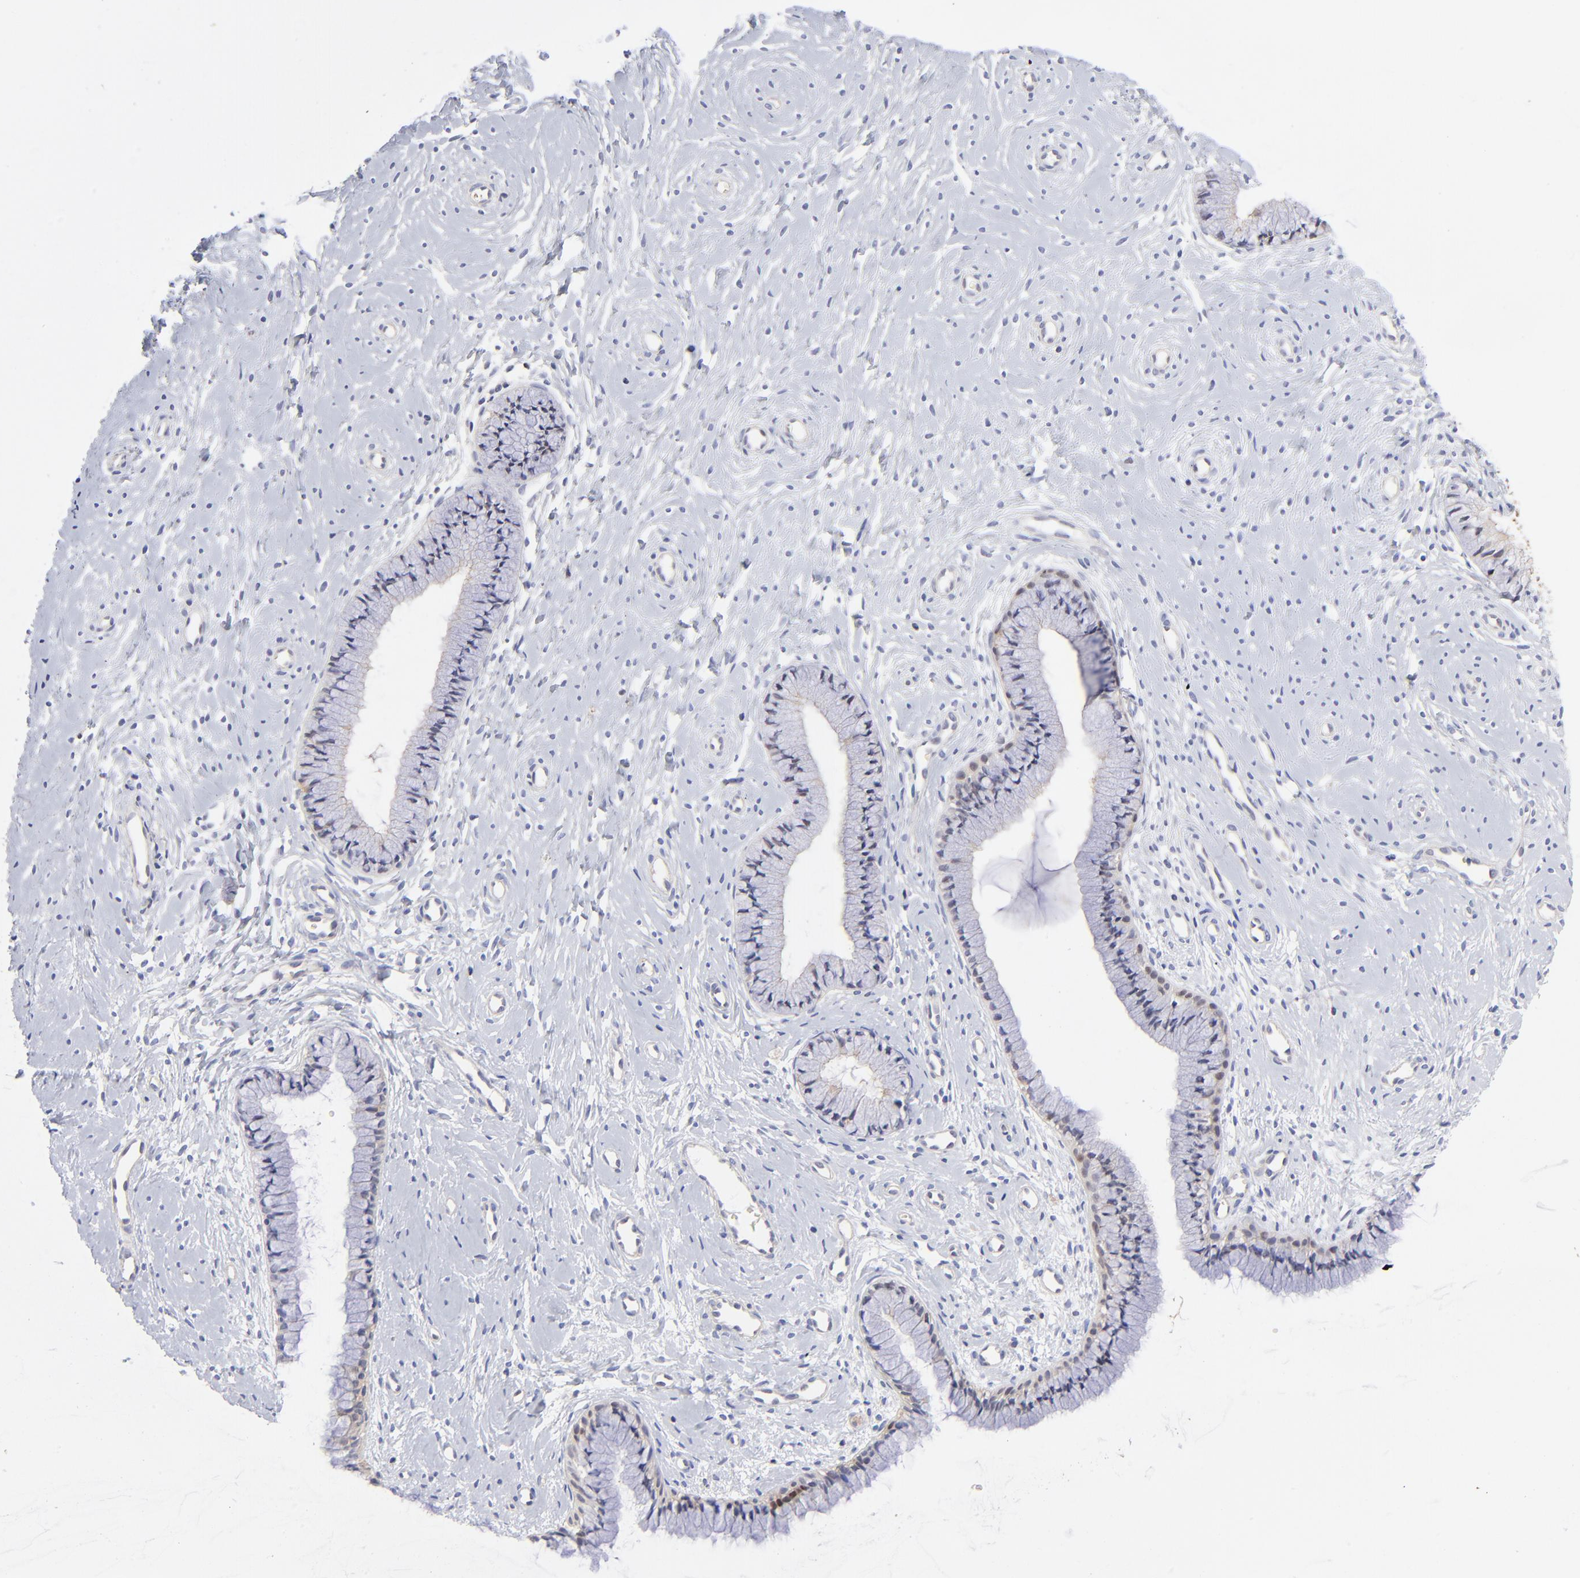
{"staining": {"intensity": "weak", "quantity": "<25%", "location": "cytoplasmic/membranous,nuclear"}, "tissue": "cervix", "cell_type": "Glandular cells", "image_type": "normal", "snomed": [{"axis": "morphology", "description": "Normal tissue, NOS"}, {"axis": "topography", "description": "Cervix"}], "caption": "IHC of benign human cervix exhibits no expression in glandular cells.", "gene": "DCTPP1", "patient": {"sex": "female", "age": 46}}